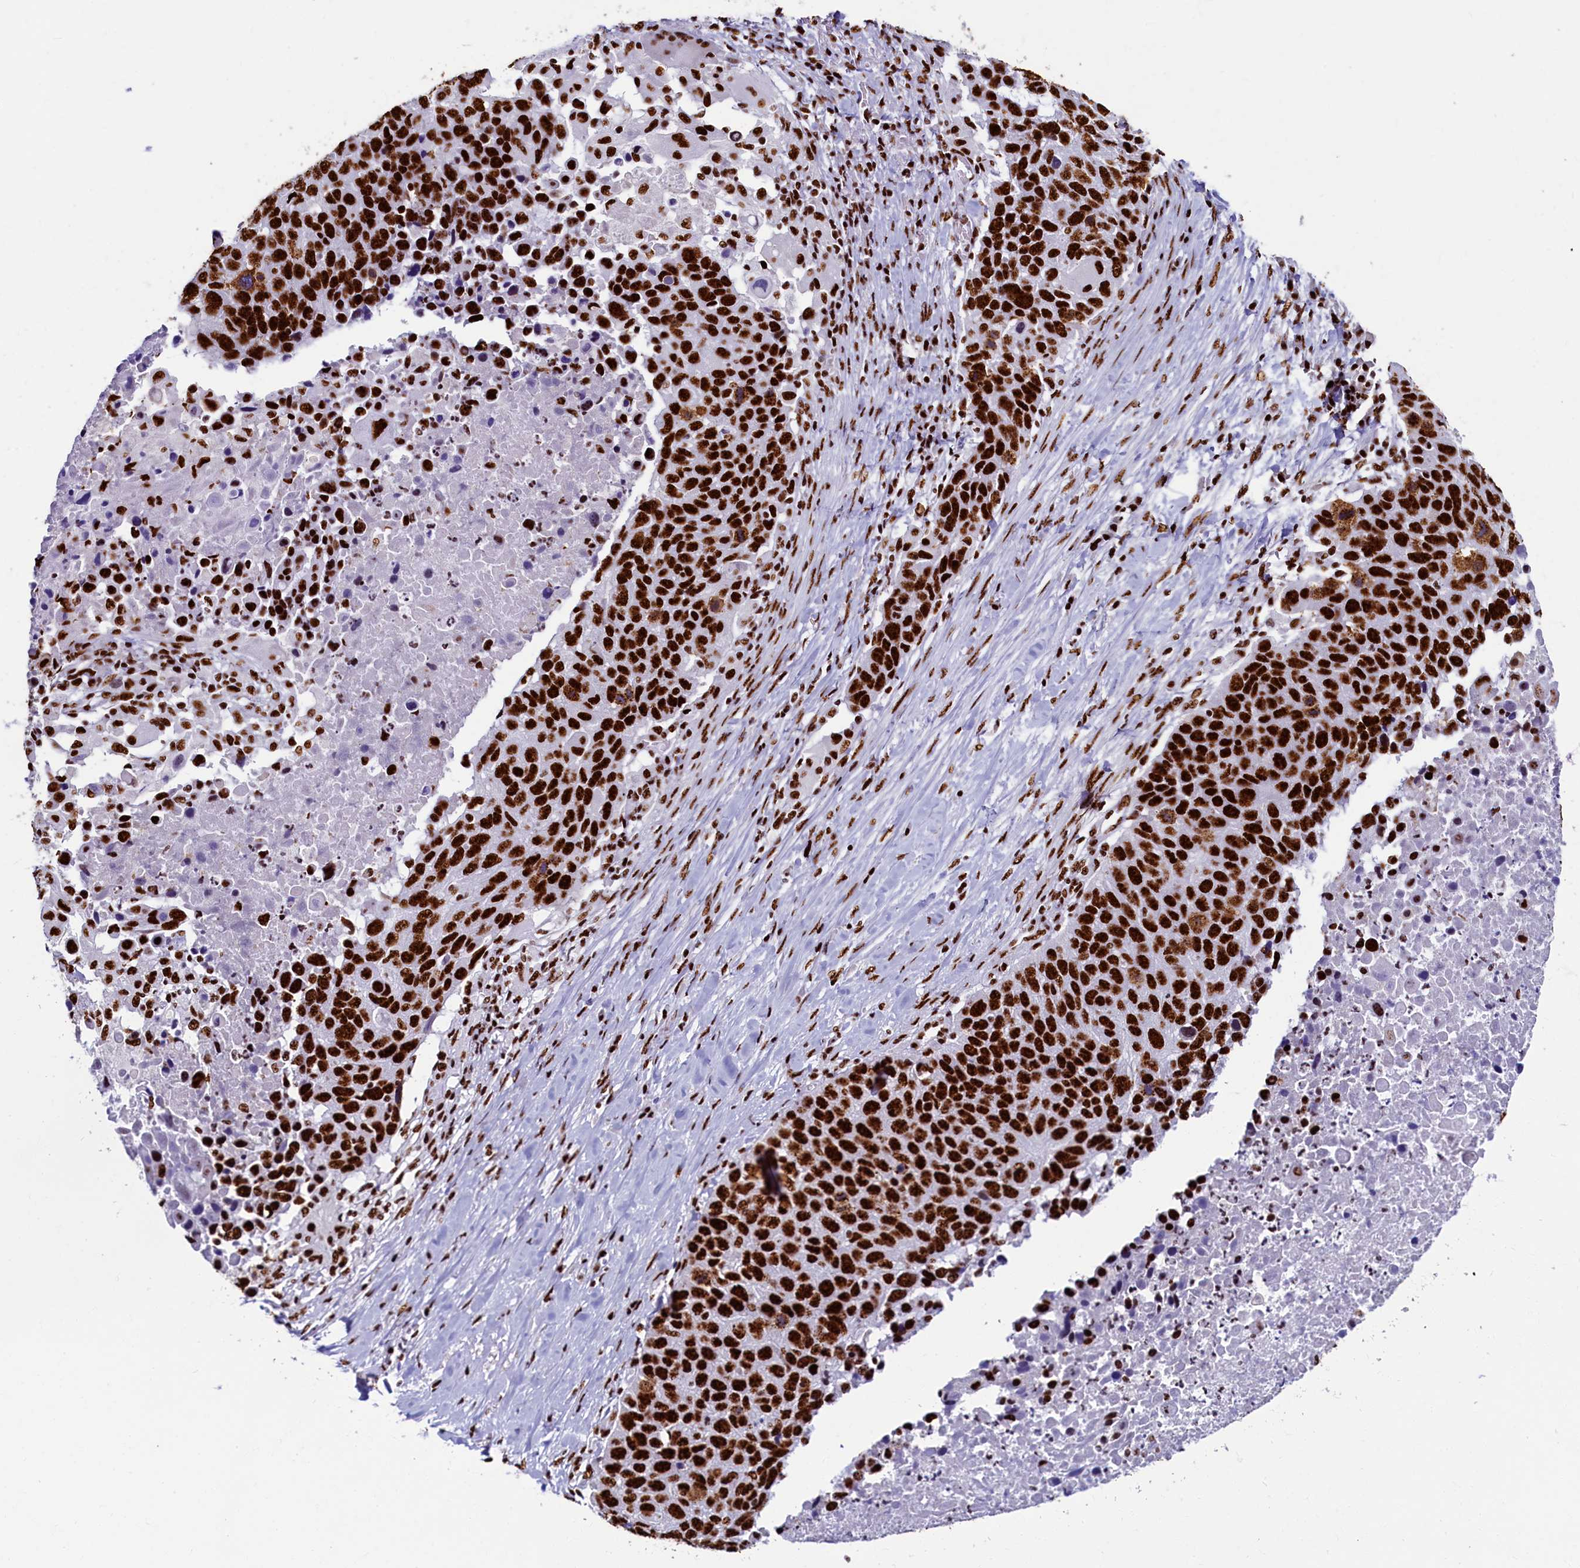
{"staining": {"intensity": "strong", "quantity": ">75%", "location": "nuclear"}, "tissue": "lung cancer", "cell_type": "Tumor cells", "image_type": "cancer", "snomed": [{"axis": "morphology", "description": "Normal tissue, NOS"}, {"axis": "morphology", "description": "Squamous cell carcinoma, NOS"}, {"axis": "topography", "description": "Lymph node"}, {"axis": "topography", "description": "Lung"}], "caption": "The immunohistochemical stain labels strong nuclear positivity in tumor cells of squamous cell carcinoma (lung) tissue. (DAB (3,3'-diaminobenzidine) IHC, brown staining for protein, blue staining for nuclei).", "gene": "SRRM2", "patient": {"sex": "male", "age": 66}}